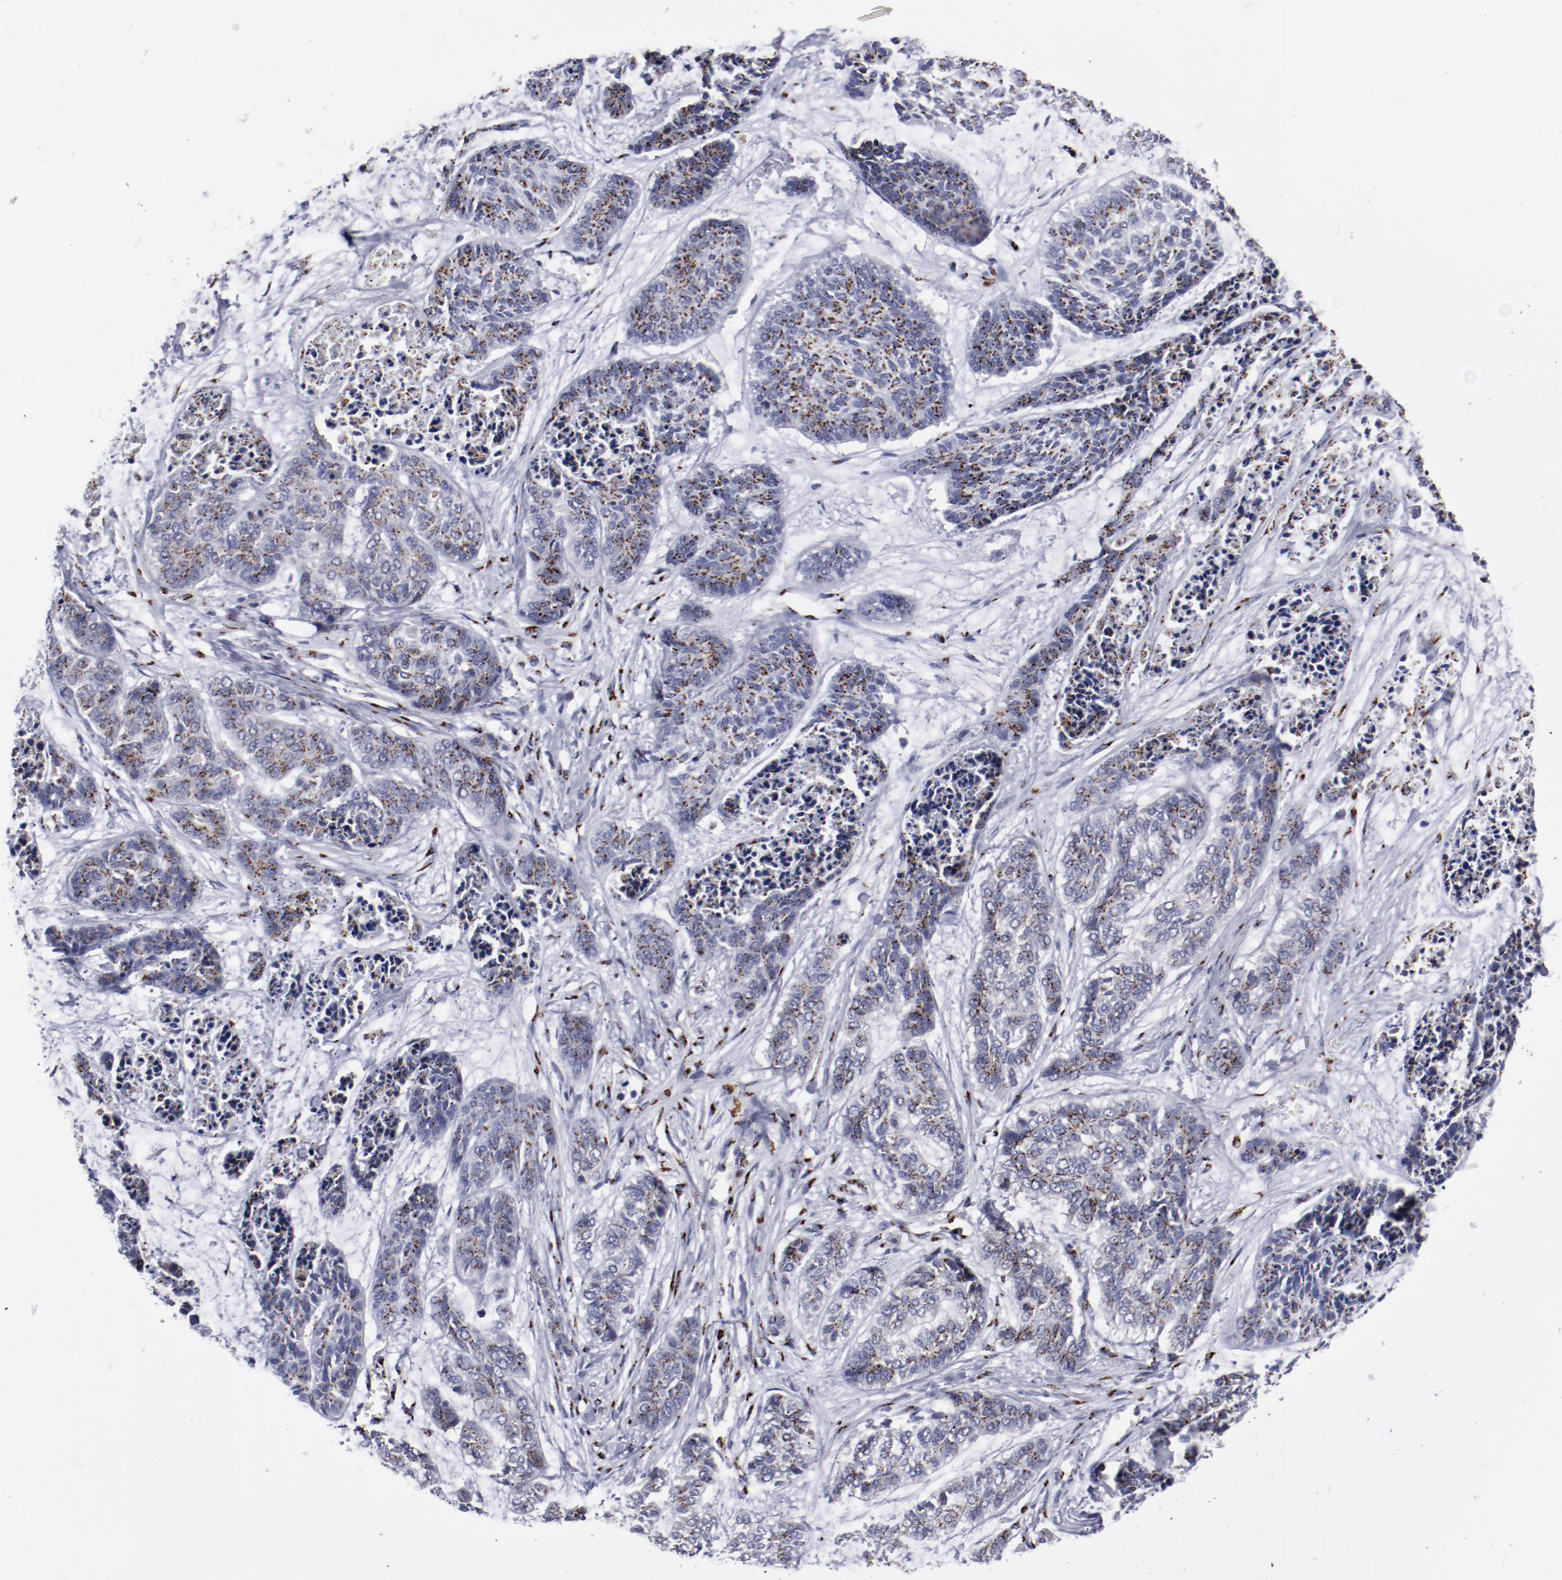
{"staining": {"intensity": "strong", "quantity": ">75%", "location": "cytoplasmic/membranous"}, "tissue": "skin cancer", "cell_type": "Tumor cells", "image_type": "cancer", "snomed": [{"axis": "morphology", "description": "Basal cell carcinoma"}, {"axis": "topography", "description": "Skin"}], "caption": "Basal cell carcinoma (skin) was stained to show a protein in brown. There is high levels of strong cytoplasmic/membranous positivity in approximately >75% of tumor cells. (DAB (3,3'-diaminobenzidine) IHC, brown staining for protein, blue staining for nuclei).", "gene": "GOLIM4", "patient": {"sex": "female", "age": 64}}